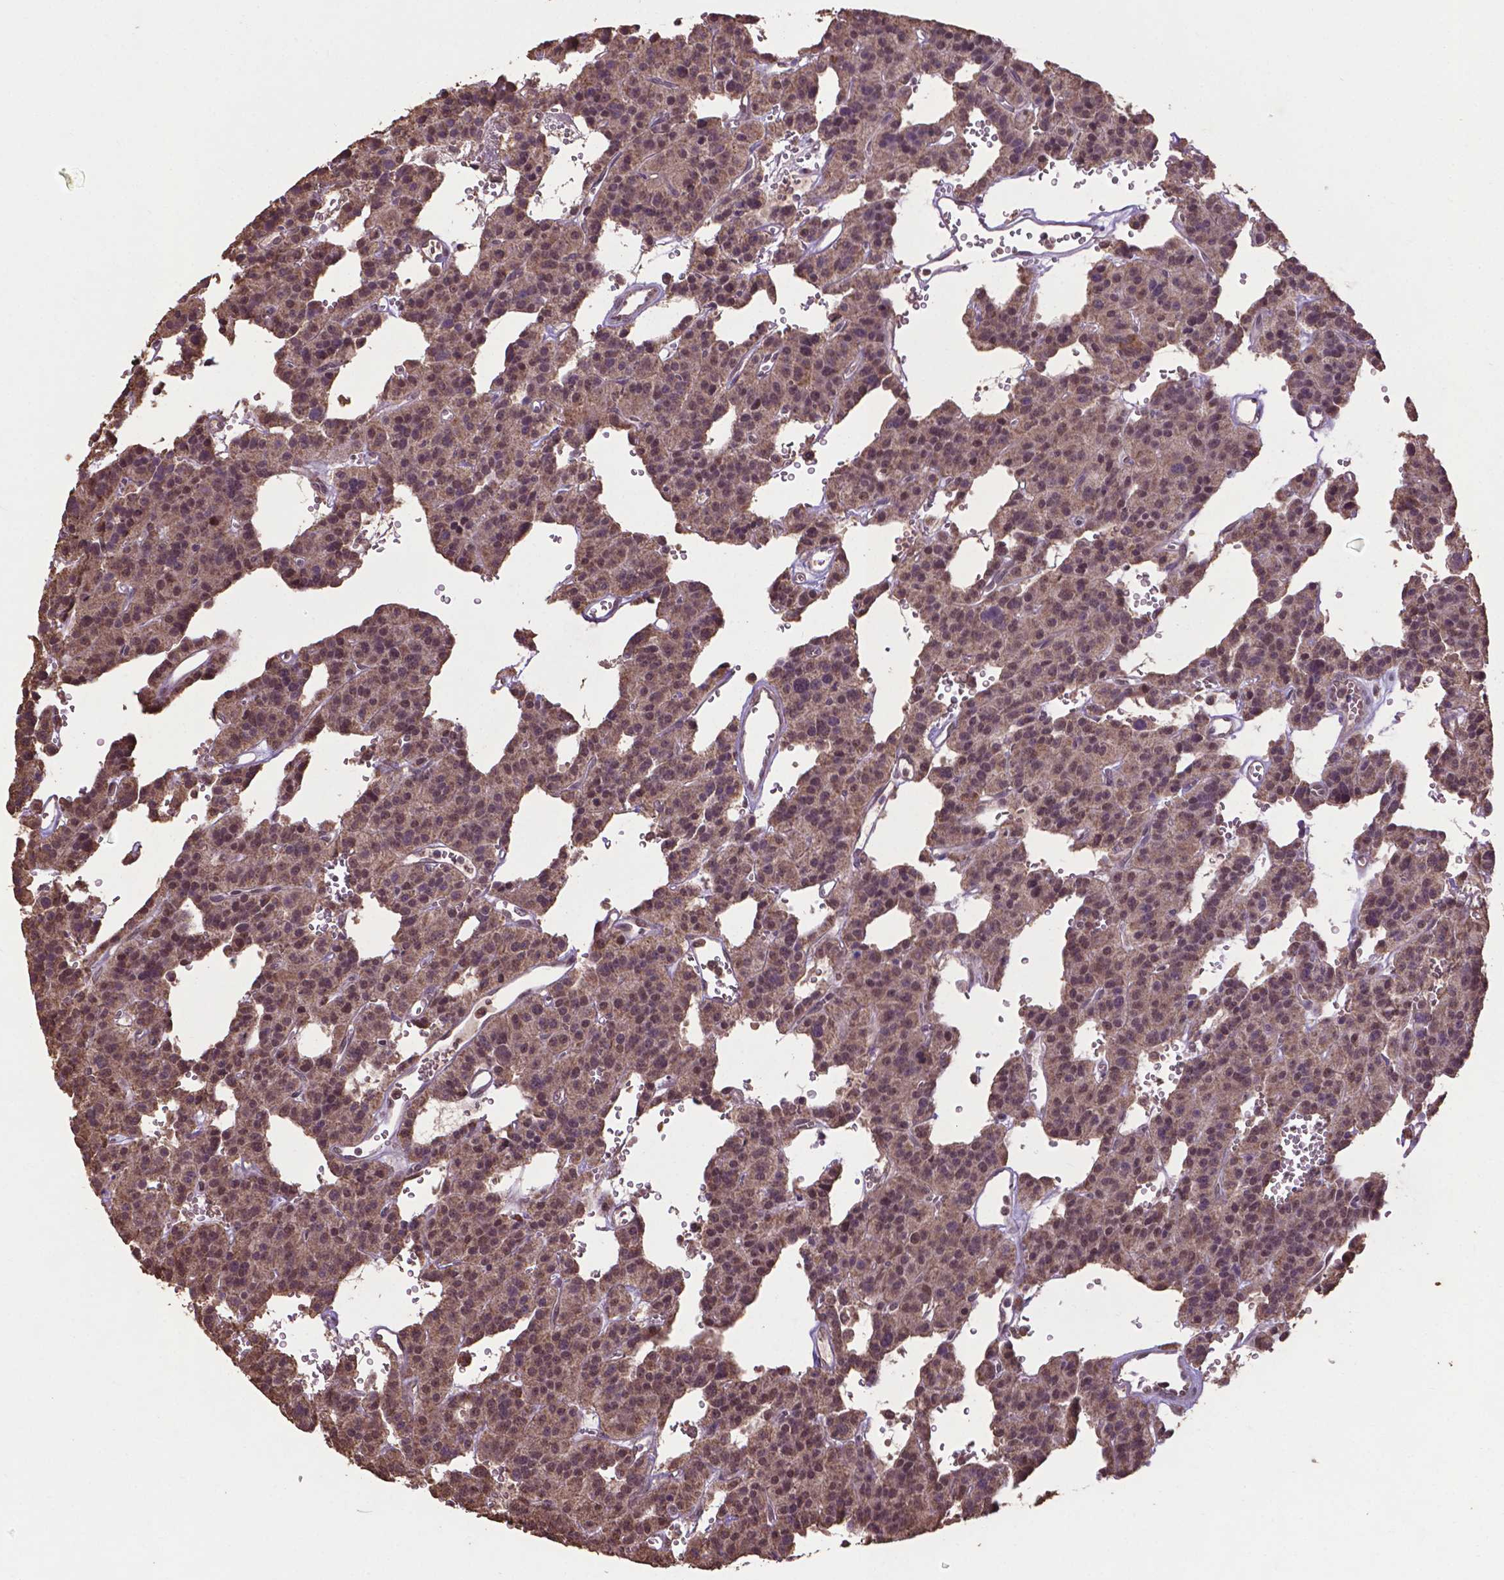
{"staining": {"intensity": "moderate", "quantity": ">75%", "location": "cytoplasmic/membranous,nuclear"}, "tissue": "carcinoid", "cell_type": "Tumor cells", "image_type": "cancer", "snomed": [{"axis": "morphology", "description": "Carcinoid, malignant, NOS"}, {"axis": "topography", "description": "Lung"}], "caption": "High-magnification brightfield microscopy of carcinoid stained with DAB (brown) and counterstained with hematoxylin (blue). tumor cells exhibit moderate cytoplasmic/membranous and nuclear staining is seen in about>75% of cells.", "gene": "DCAF1", "patient": {"sex": "female", "age": 71}}